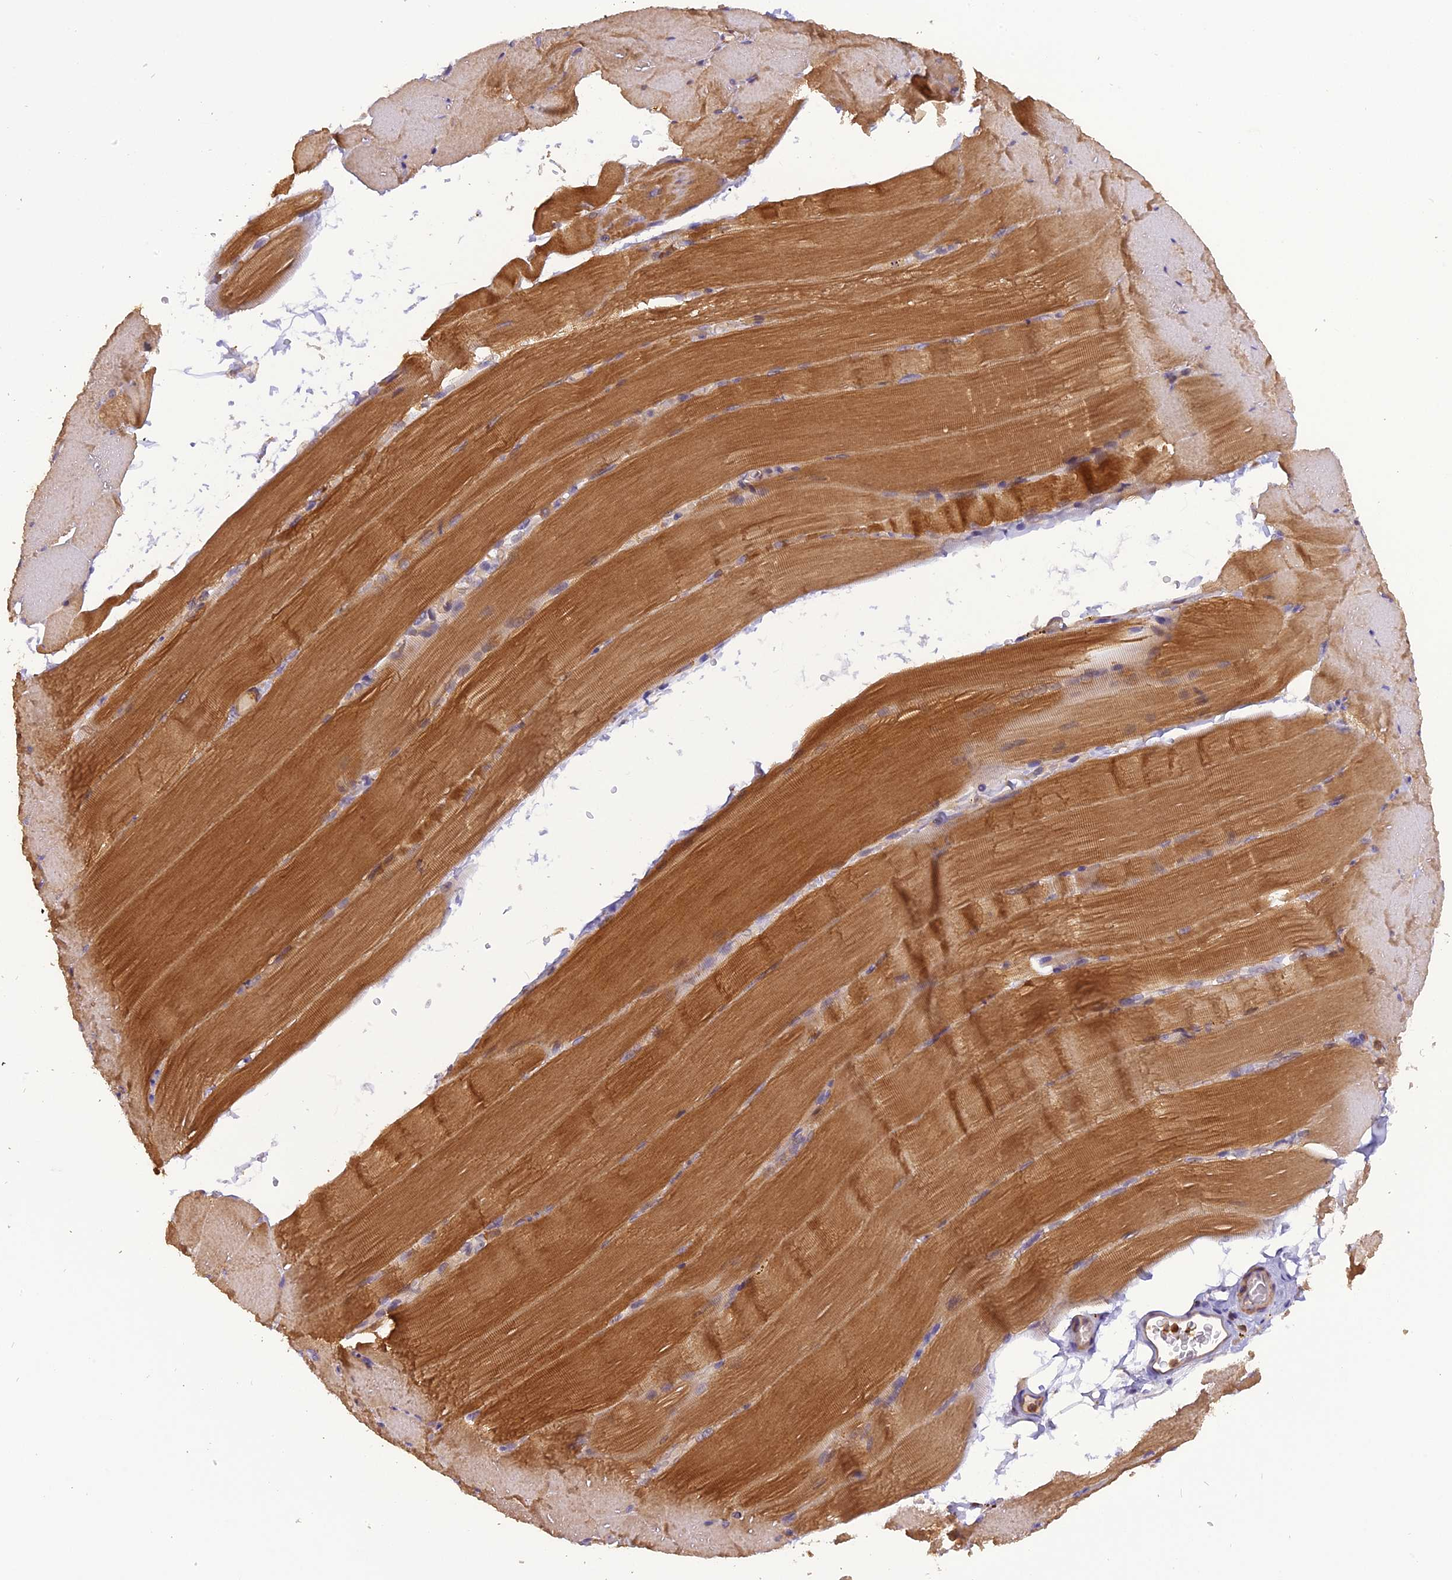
{"staining": {"intensity": "moderate", "quantity": ">75%", "location": "cytoplasmic/membranous"}, "tissue": "skeletal muscle", "cell_type": "Myocytes", "image_type": "normal", "snomed": [{"axis": "morphology", "description": "Normal tissue, NOS"}, {"axis": "topography", "description": "Skeletal muscle"}, {"axis": "topography", "description": "Parathyroid gland"}], "caption": "Immunohistochemistry of benign human skeletal muscle reveals medium levels of moderate cytoplasmic/membranous positivity in approximately >75% of myocytes. Using DAB (3,3'-diaminobenzidine) (brown) and hematoxylin (blue) stains, captured at high magnification using brightfield microscopy.", "gene": "STOML1", "patient": {"sex": "female", "age": 37}}